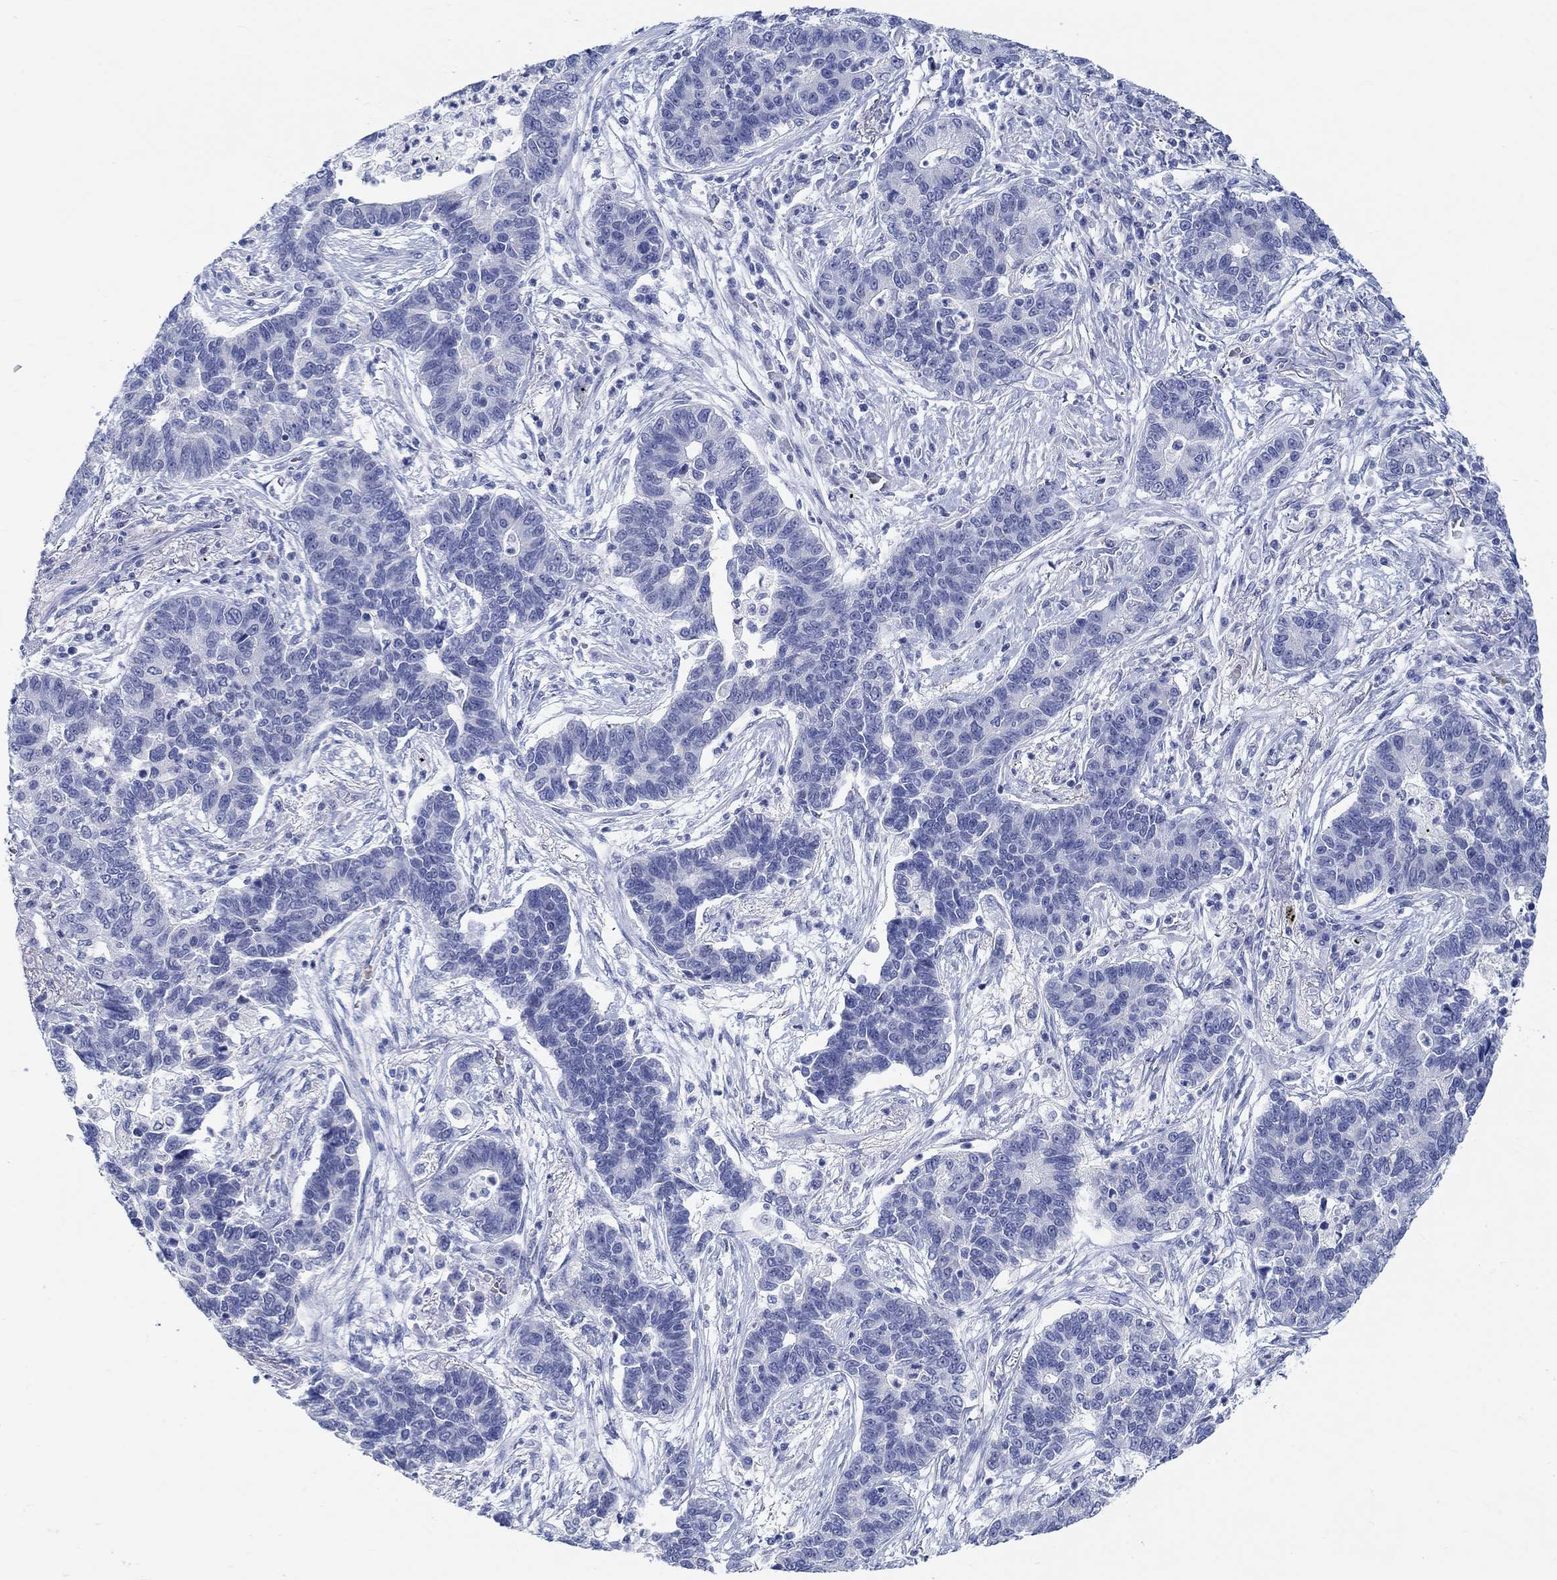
{"staining": {"intensity": "negative", "quantity": "none", "location": "none"}, "tissue": "lung cancer", "cell_type": "Tumor cells", "image_type": "cancer", "snomed": [{"axis": "morphology", "description": "Adenocarcinoma, NOS"}, {"axis": "topography", "description": "Lung"}], "caption": "Human lung adenocarcinoma stained for a protein using immunohistochemistry (IHC) displays no staining in tumor cells.", "gene": "GRIA3", "patient": {"sex": "female", "age": 57}}